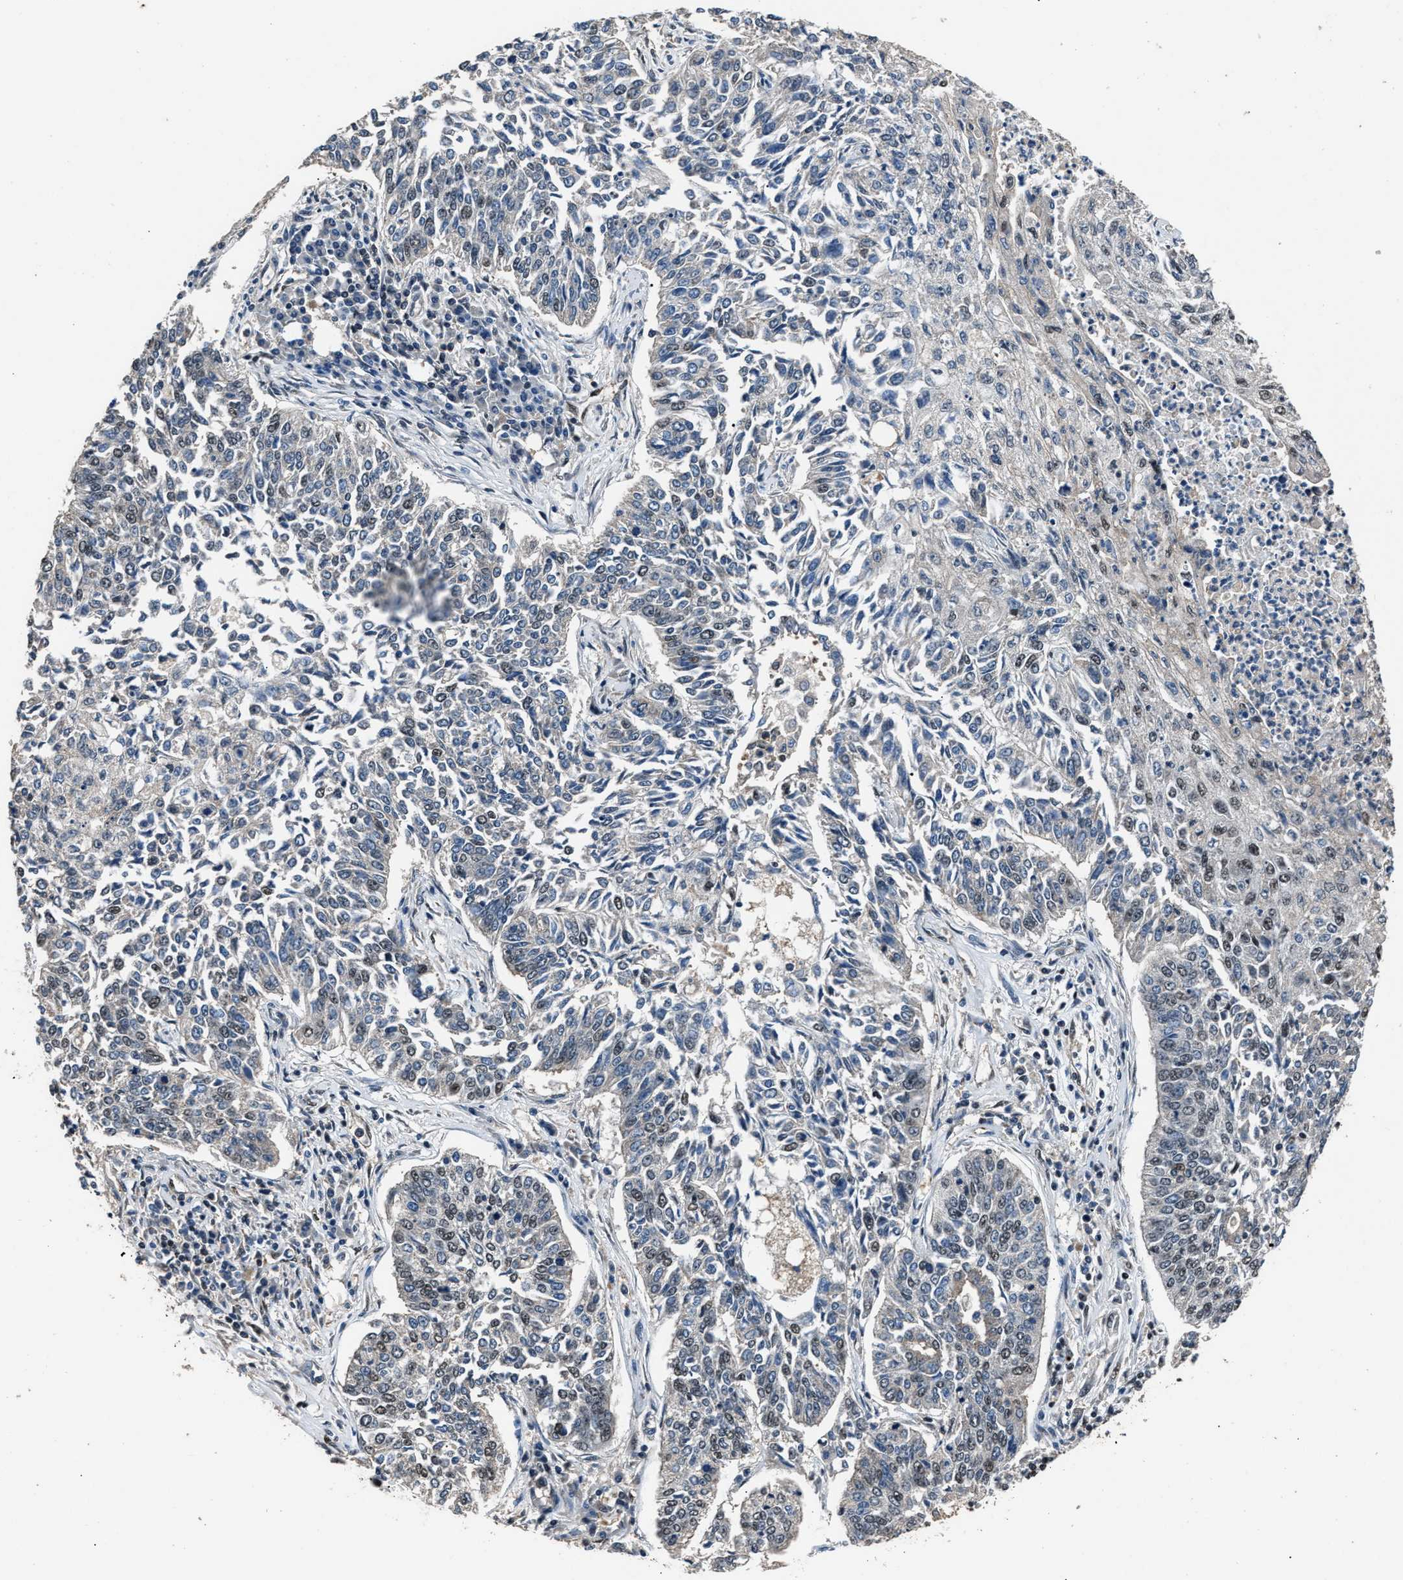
{"staining": {"intensity": "weak", "quantity": "<25%", "location": "nuclear"}, "tissue": "lung cancer", "cell_type": "Tumor cells", "image_type": "cancer", "snomed": [{"axis": "morphology", "description": "Normal tissue, NOS"}, {"axis": "morphology", "description": "Squamous cell carcinoma, NOS"}, {"axis": "topography", "description": "Cartilage tissue"}, {"axis": "topography", "description": "Bronchus"}, {"axis": "topography", "description": "Lung"}], "caption": "Image shows no significant protein staining in tumor cells of lung cancer.", "gene": "DFFA", "patient": {"sex": "female", "age": 49}}